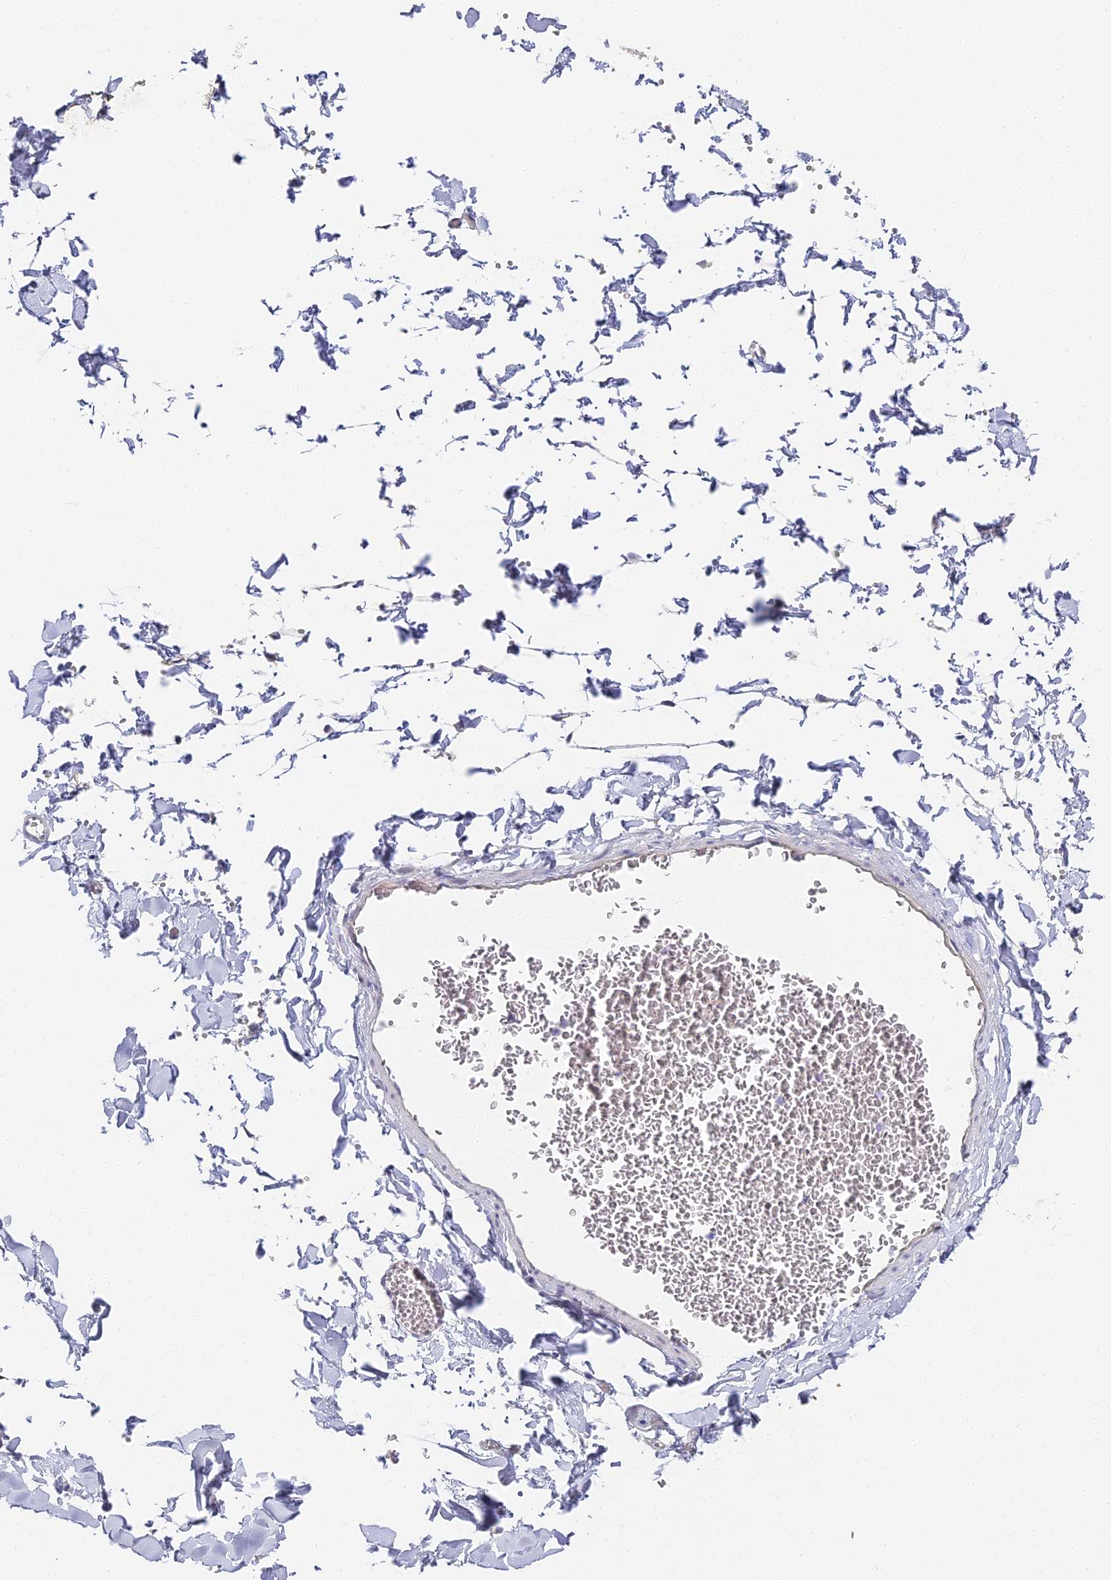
{"staining": {"intensity": "negative", "quantity": "none", "location": "none"}, "tissue": "adipose tissue", "cell_type": "Adipocytes", "image_type": "normal", "snomed": [{"axis": "morphology", "description": "Normal tissue, NOS"}, {"axis": "topography", "description": "Gallbladder"}, {"axis": "topography", "description": "Peripheral nerve tissue"}], "caption": "A micrograph of adipose tissue stained for a protein reveals no brown staining in adipocytes. (Brightfield microscopy of DAB (3,3'-diaminobenzidine) immunohistochemistry (IHC) at high magnification).", "gene": "GJA1", "patient": {"sex": "male", "age": 38}}